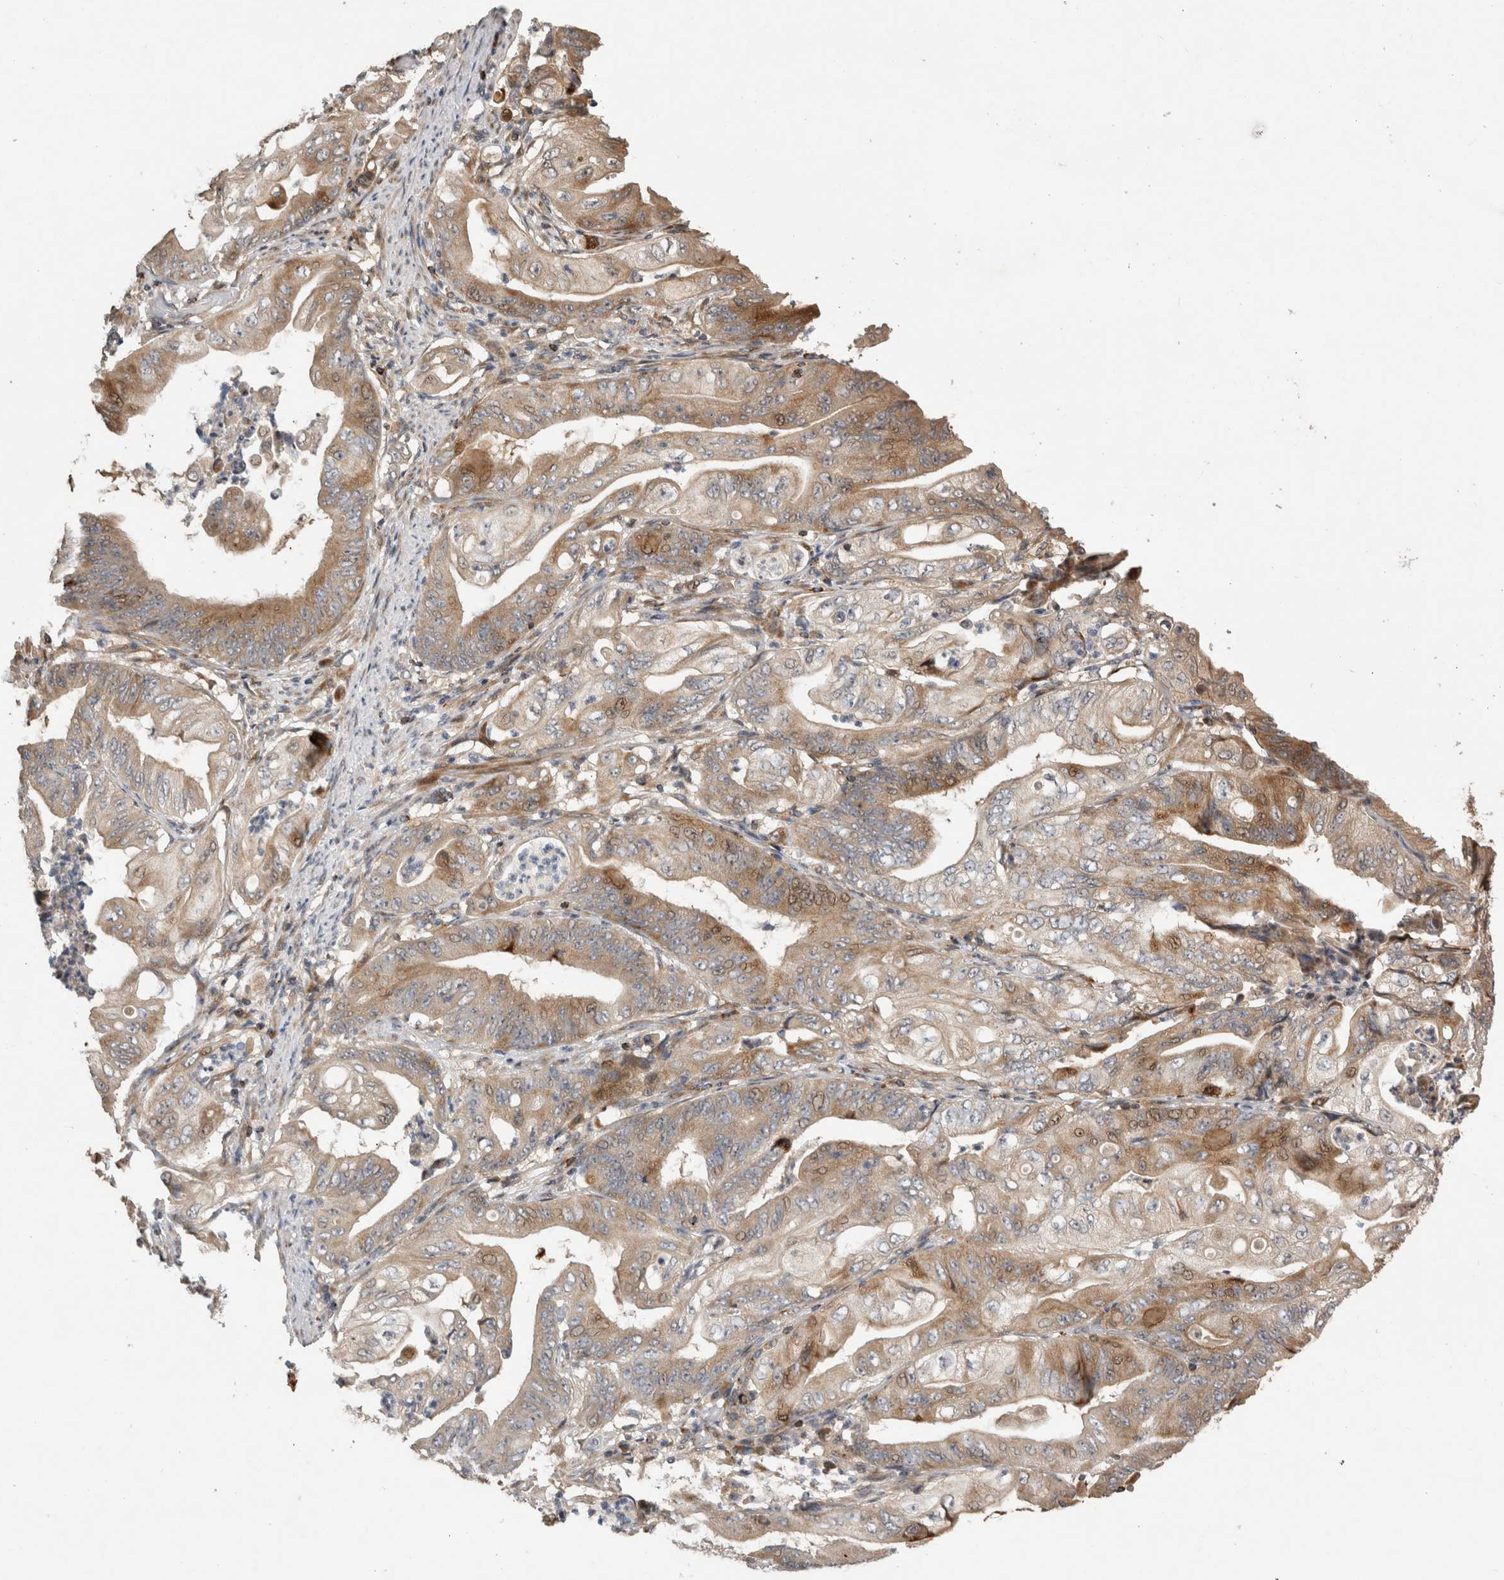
{"staining": {"intensity": "moderate", "quantity": "25%-75%", "location": "cytoplasmic/membranous"}, "tissue": "stomach cancer", "cell_type": "Tumor cells", "image_type": "cancer", "snomed": [{"axis": "morphology", "description": "Adenocarcinoma, NOS"}, {"axis": "topography", "description": "Stomach"}], "caption": "Moderate cytoplasmic/membranous staining is appreciated in approximately 25%-75% of tumor cells in stomach adenocarcinoma. The staining was performed using DAB, with brown indicating positive protein expression. Nuclei are stained blue with hematoxylin.", "gene": "SERAC1", "patient": {"sex": "female", "age": 73}}